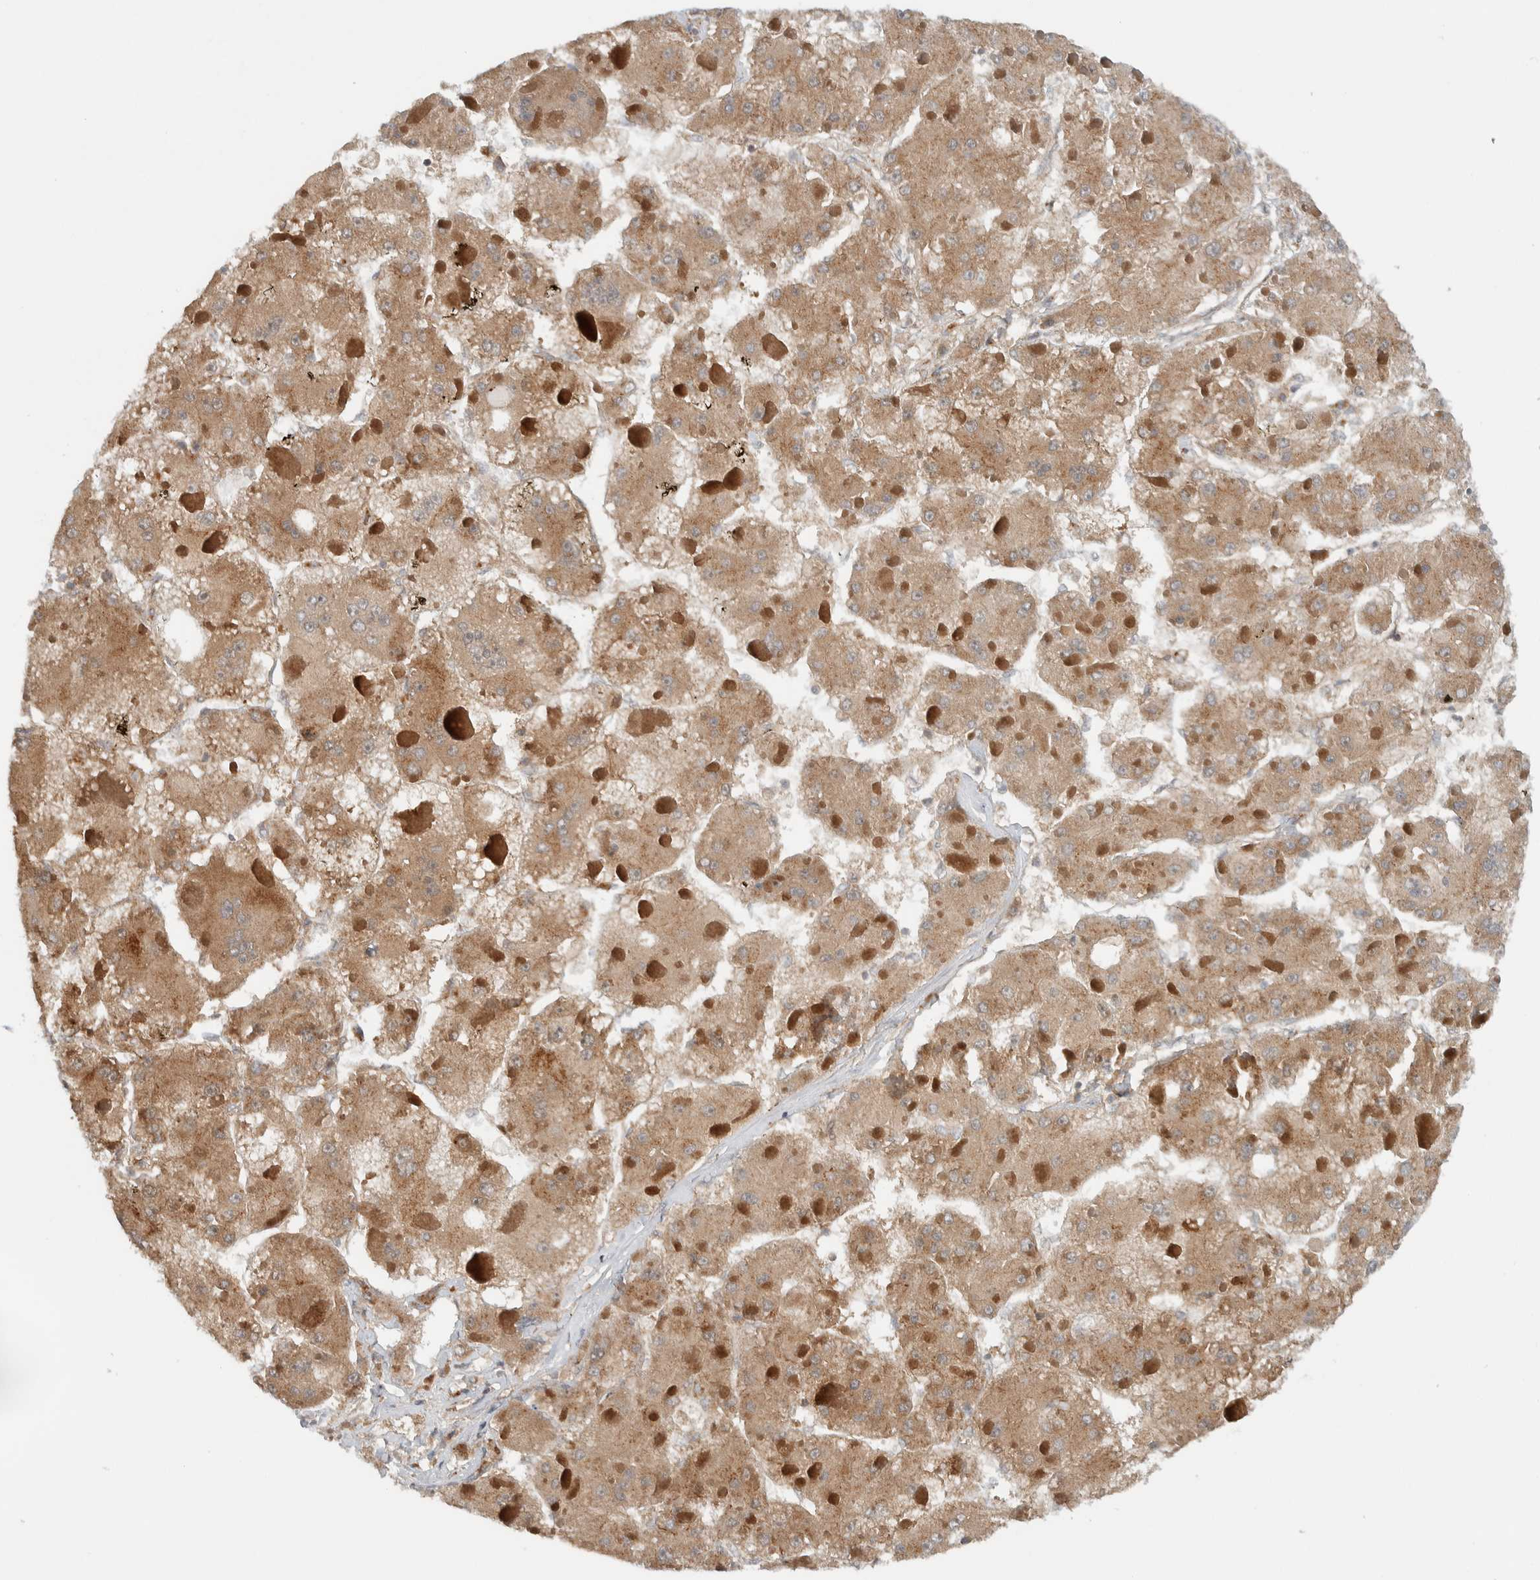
{"staining": {"intensity": "weak", "quantity": ">75%", "location": "cytoplasmic/membranous"}, "tissue": "liver cancer", "cell_type": "Tumor cells", "image_type": "cancer", "snomed": [{"axis": "morphology", "description": "Carcinoma, Hepatocellular, NOS"}, {"axis": "topography", "description": "Liver"}], "caption": "The immunohistochemical stain highlights weak cytoplasmic/membranous expression in tumor cells of liver hepatocellular carcinoma tissue.", "gene": "KLHL6", "patient": {"sex": "female", "age": 73}}